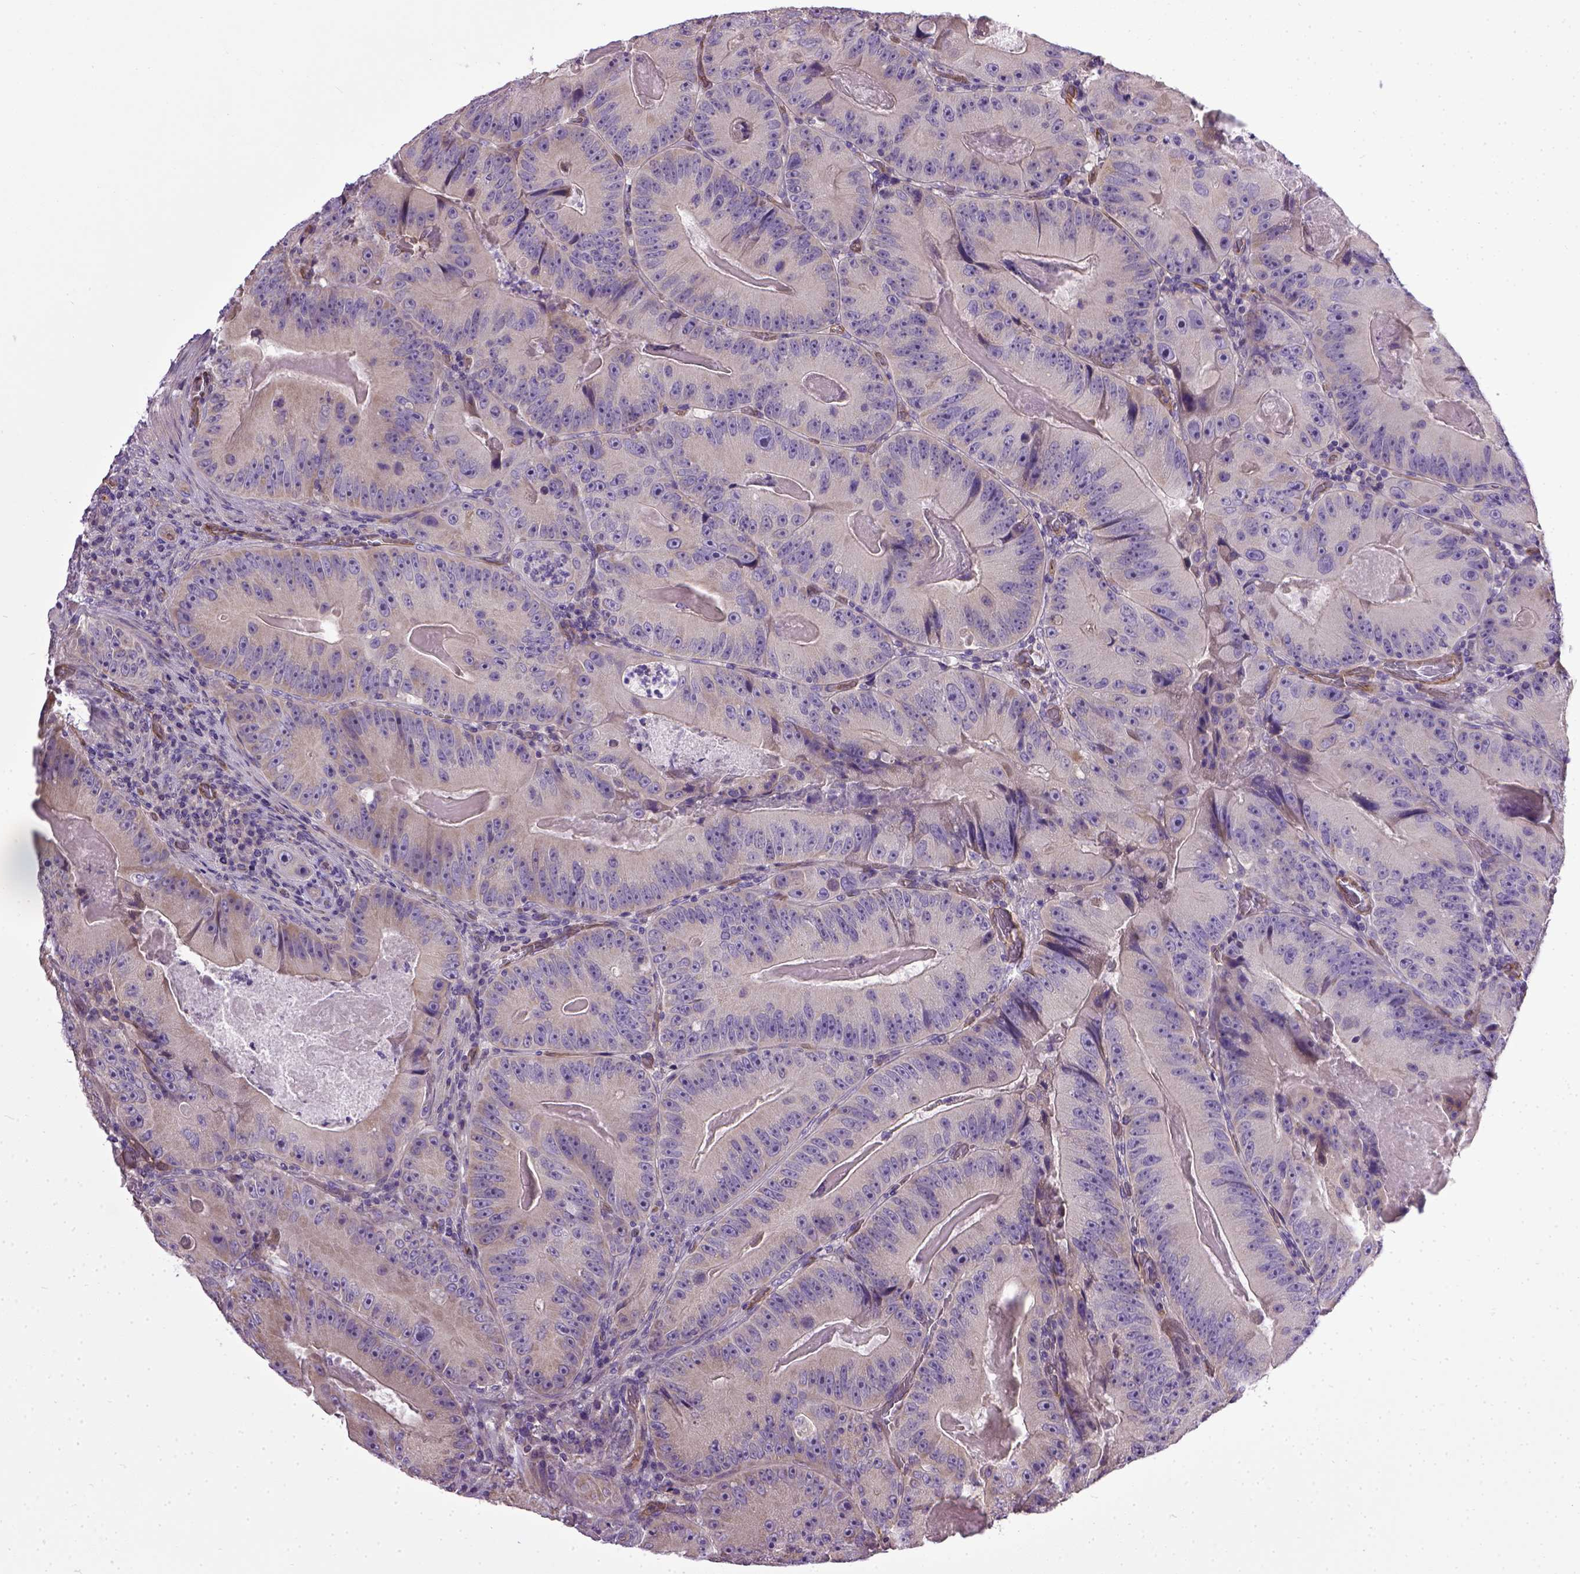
{"staining": {"intensity": "weak", "quantity": "<25%", "location": "cytoplasmic/membranous"}, "tissue": "colorectal cancer", "cell_type": "Tumor cells", "image_type": "cancer", "snomed": [{"axis": "morphology", "description": "Adenocarcinoma, NOS"}, {"axis": "topography", "description": "Colon"}], "caption": "This histopathology image is of colorectal cancer stained with immunohistochemistry (IHC) to label a protein in brown with the nuclei are counter-stained blue. There is no positivity in tumor cells.", "gene": "ENG", "patient": {"sex": "female", "age": 86}}